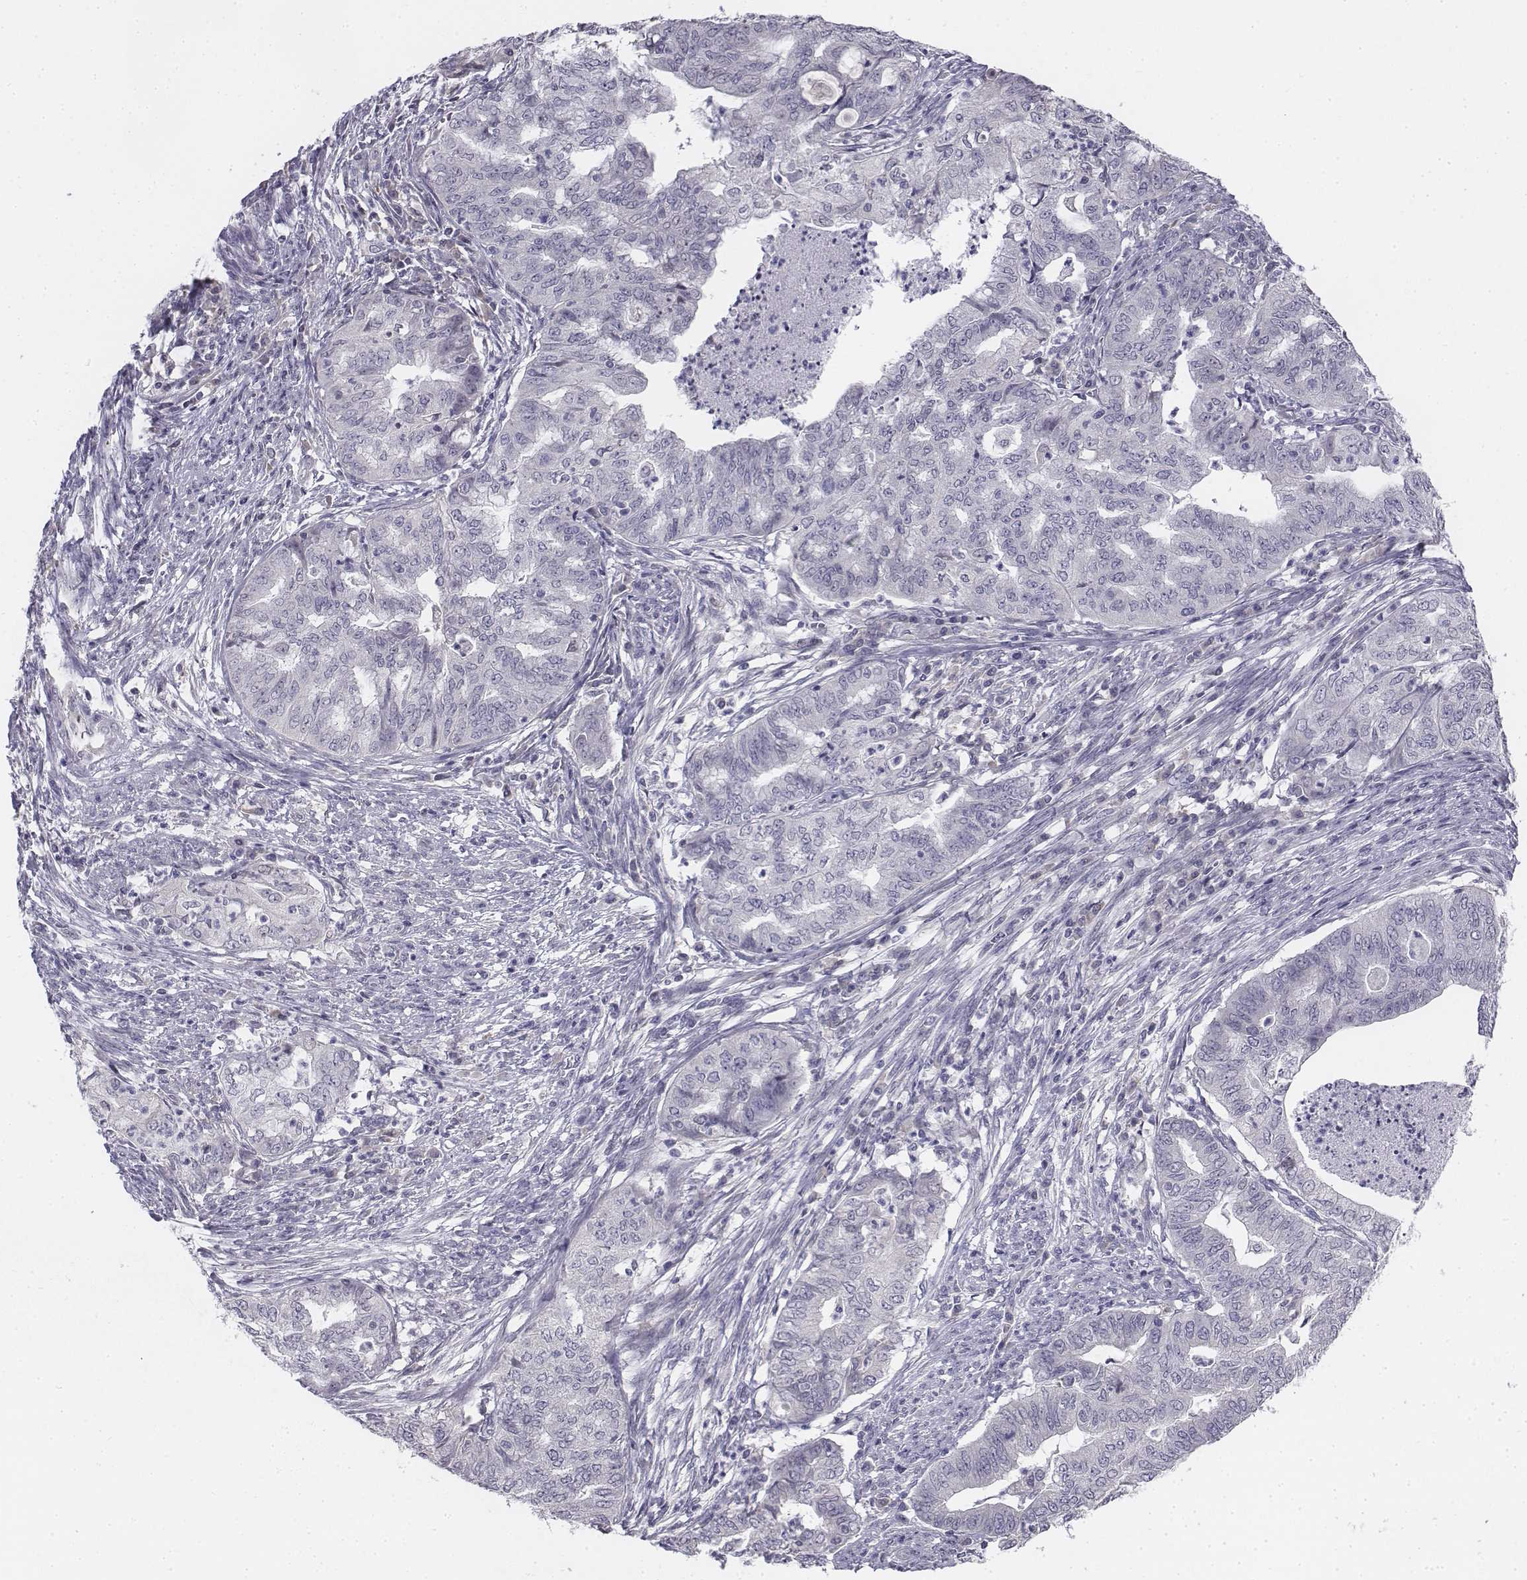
{"staining": {"intensity": "negative", "quantity": "none", "location": "none"}, "tissue": "endometrial cancer", "cell_type": "Tumor cells", "image_type": "cancer", "snomed": [{"axis": "morphology", "description": "Adenocarcinoma, NOS"}, {"axis": "topography", "description": "Endometrium"}], "caption": "Adenocarcinoma (endometrial) stained for a protein using immunohistochemistry displays no expression tumor cells.", "gene": "PENK", "patient": {"sex": "female", "age": 79}}